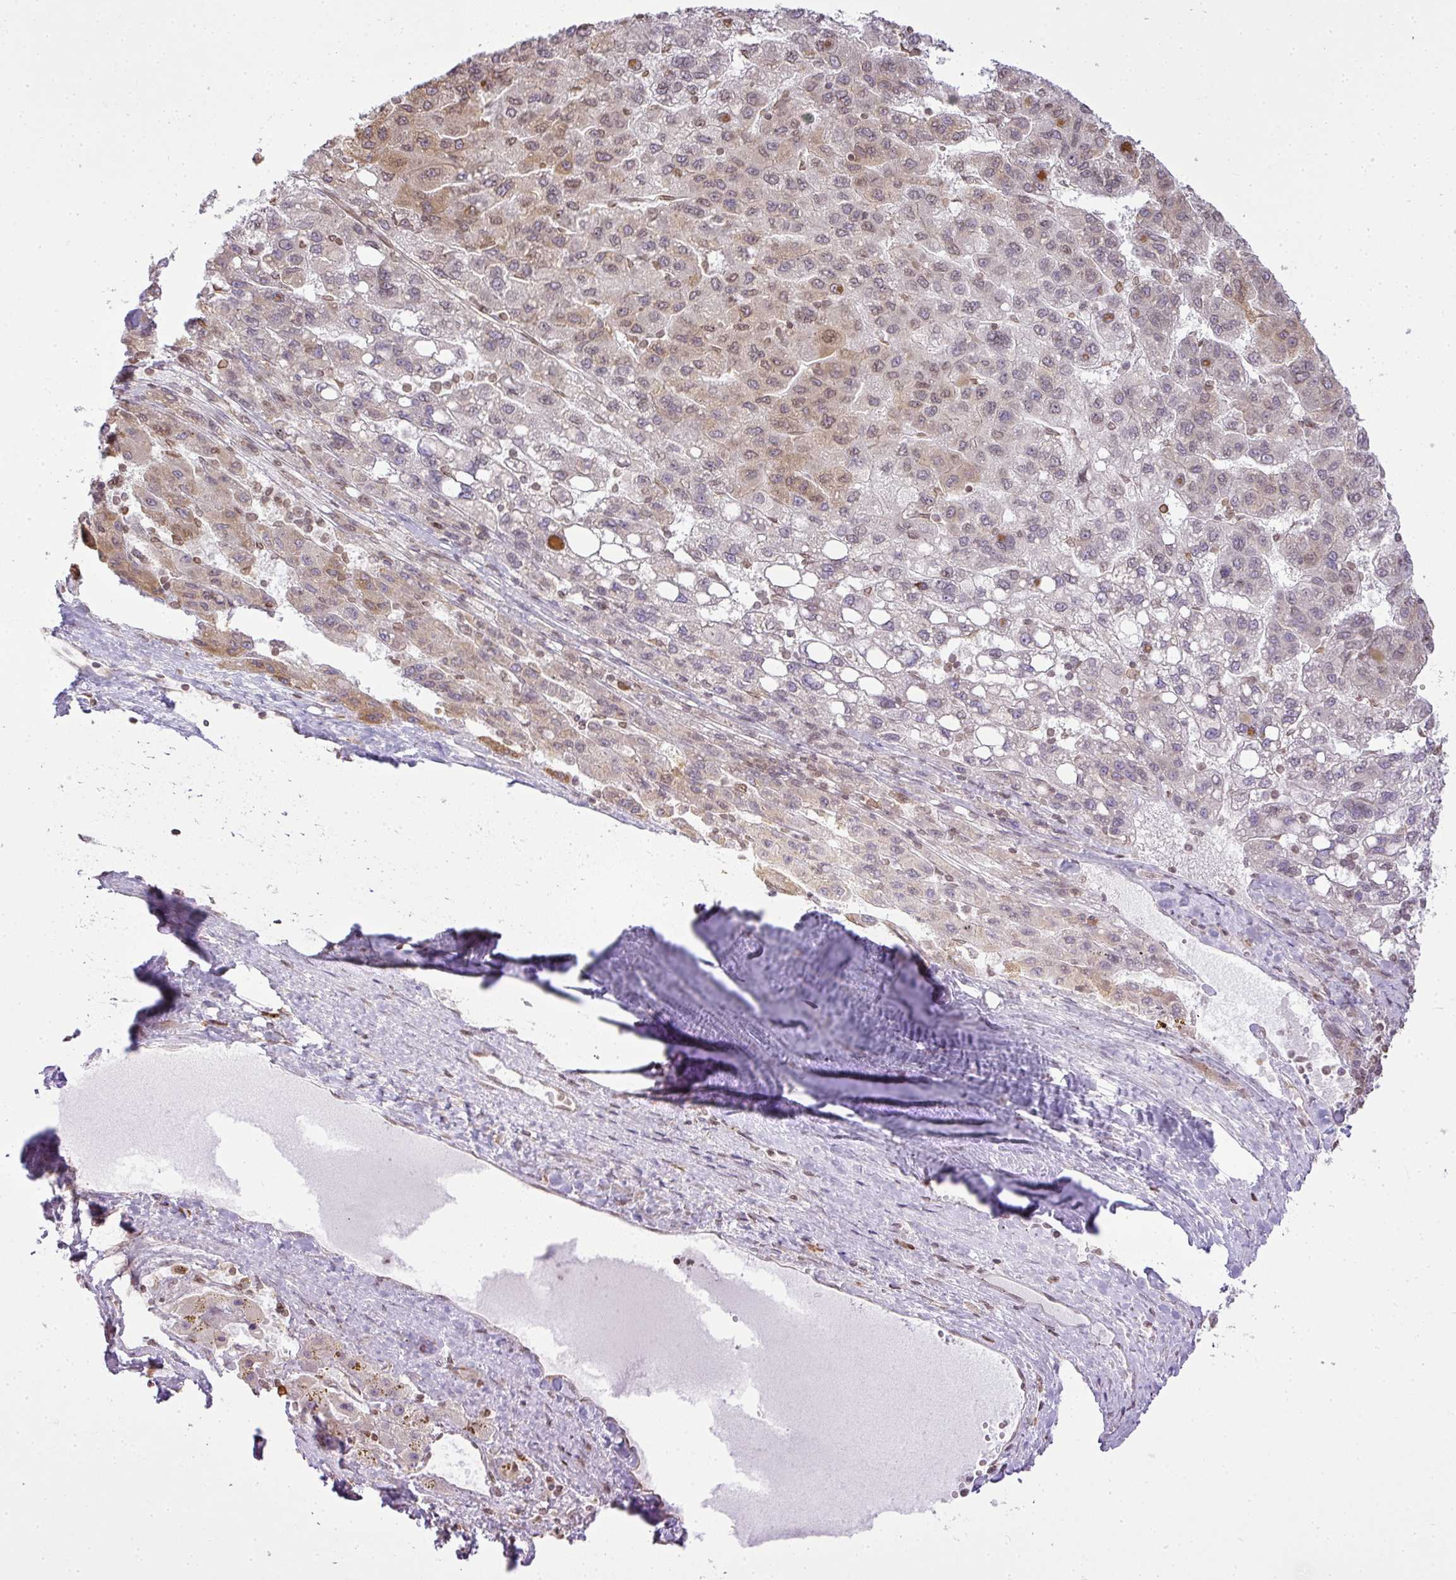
{"staining": {"intensity": "weak", "quantity": "25%-75%", "location": "cytoplasmic/membranous,nuclear"}, "tissue": "liver cancer", "cell_type": "Tumor cells", "image_type": "cancer", "snomed": [{"axis": "morphology", "description": "Carcinoma, Hepatocellular, NOS"}, {"axis": "topography", "description": "Liver"}], "caption": "About 25%-75% of tumor cells in human hepatocellular carcinoma (liver) reveal weak cytoplasmic/membranous and nuclear protein staining as visualized by brown immunohistochemical staining.", "gene": "COX18", "patient": {"sex": "female", "age": 82}}